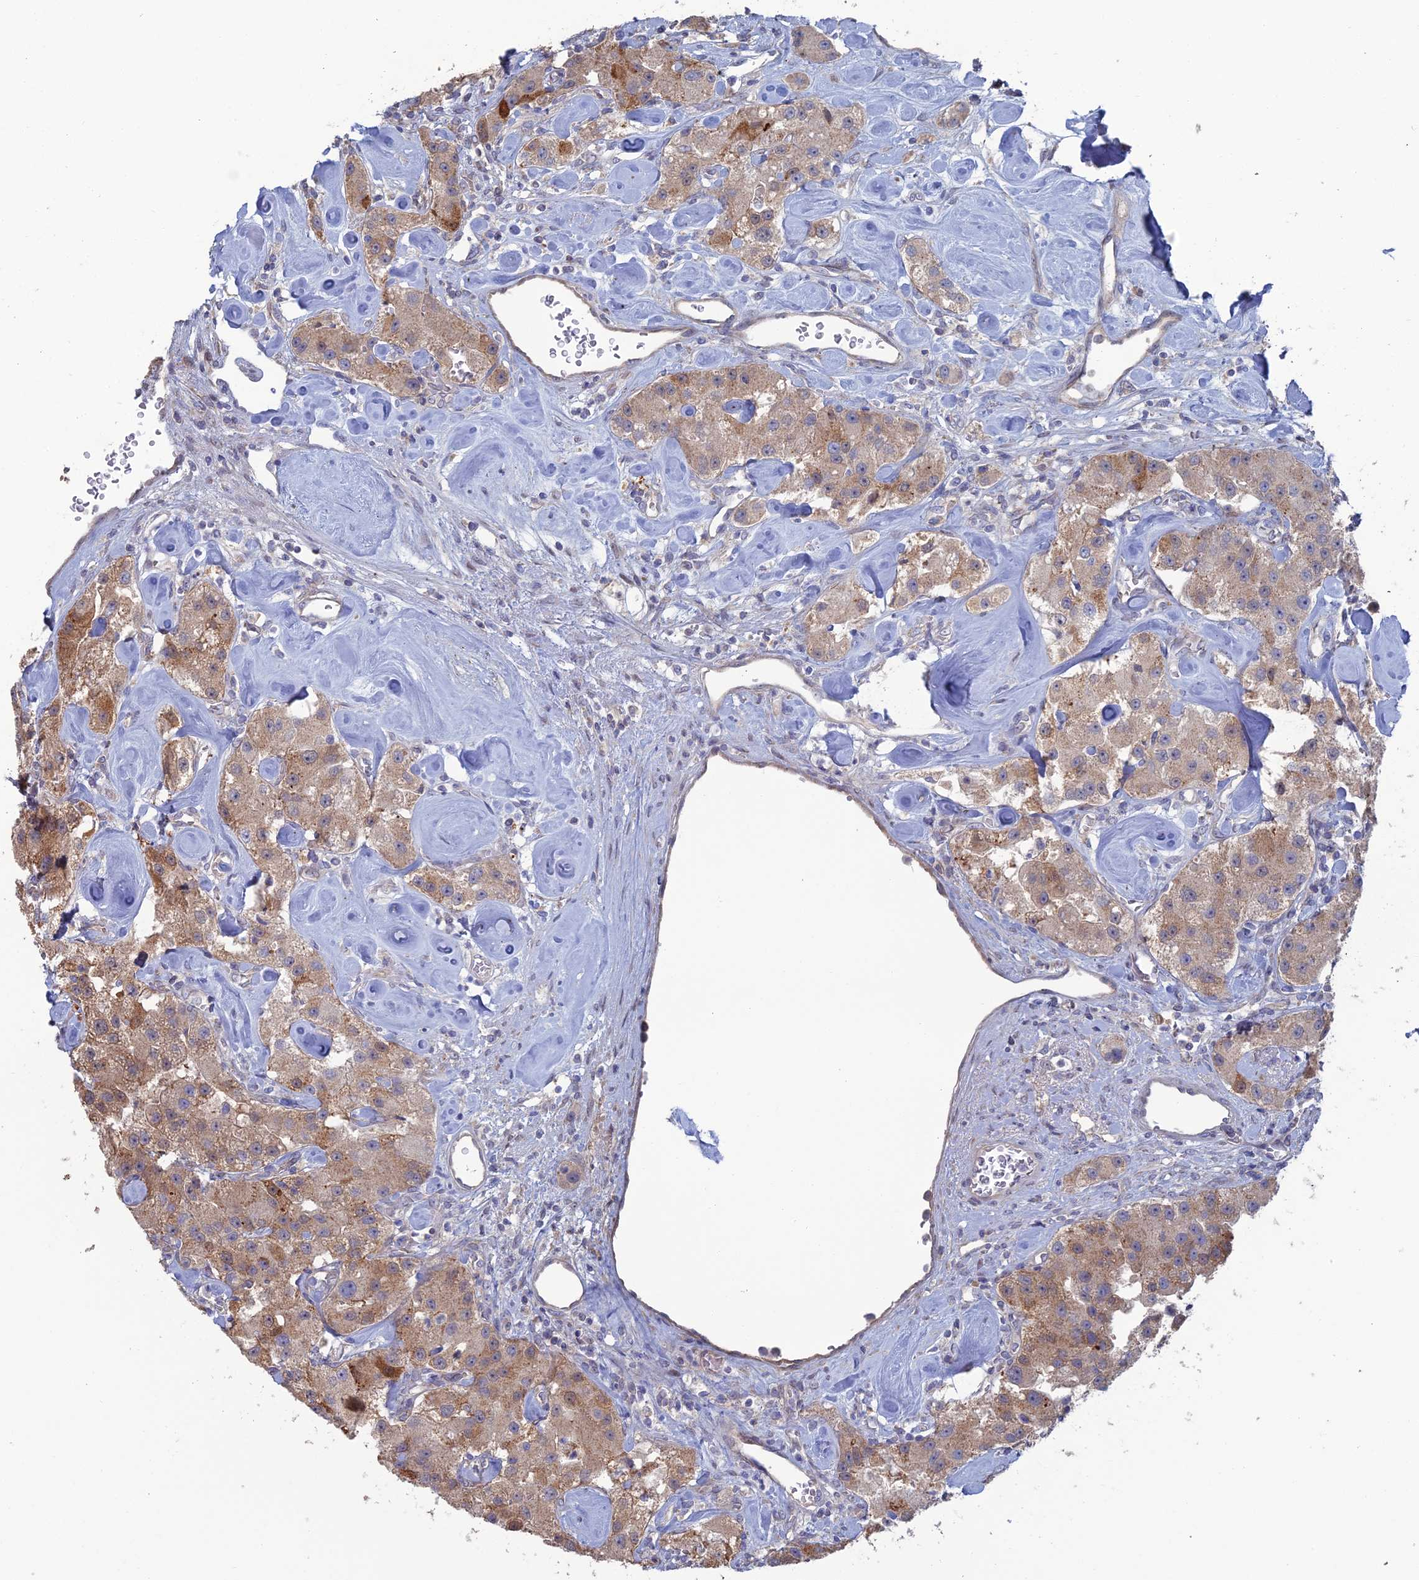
{"staining": {"intensity": "moderate", "quantity": ">75%", "location": "cytoplasmic/membranous"}, "tissue": "carcinoid", "cell_type": "Tumor cells", "image_type": "cancer", "snomed": [{"axis": "morphology", "description": "Carcinoid, malignant, NOS"}, {"axis": "topography", "description": "Pancreas"}], "caption": "The photomicrograph exhibits a brown stain indicating the presence of a protein in the cytoplasmic/membranous of tumor cells in carcinoid (malignant).", "gene": "ARL16", "patient": {"sex": "male", "age": 41}}